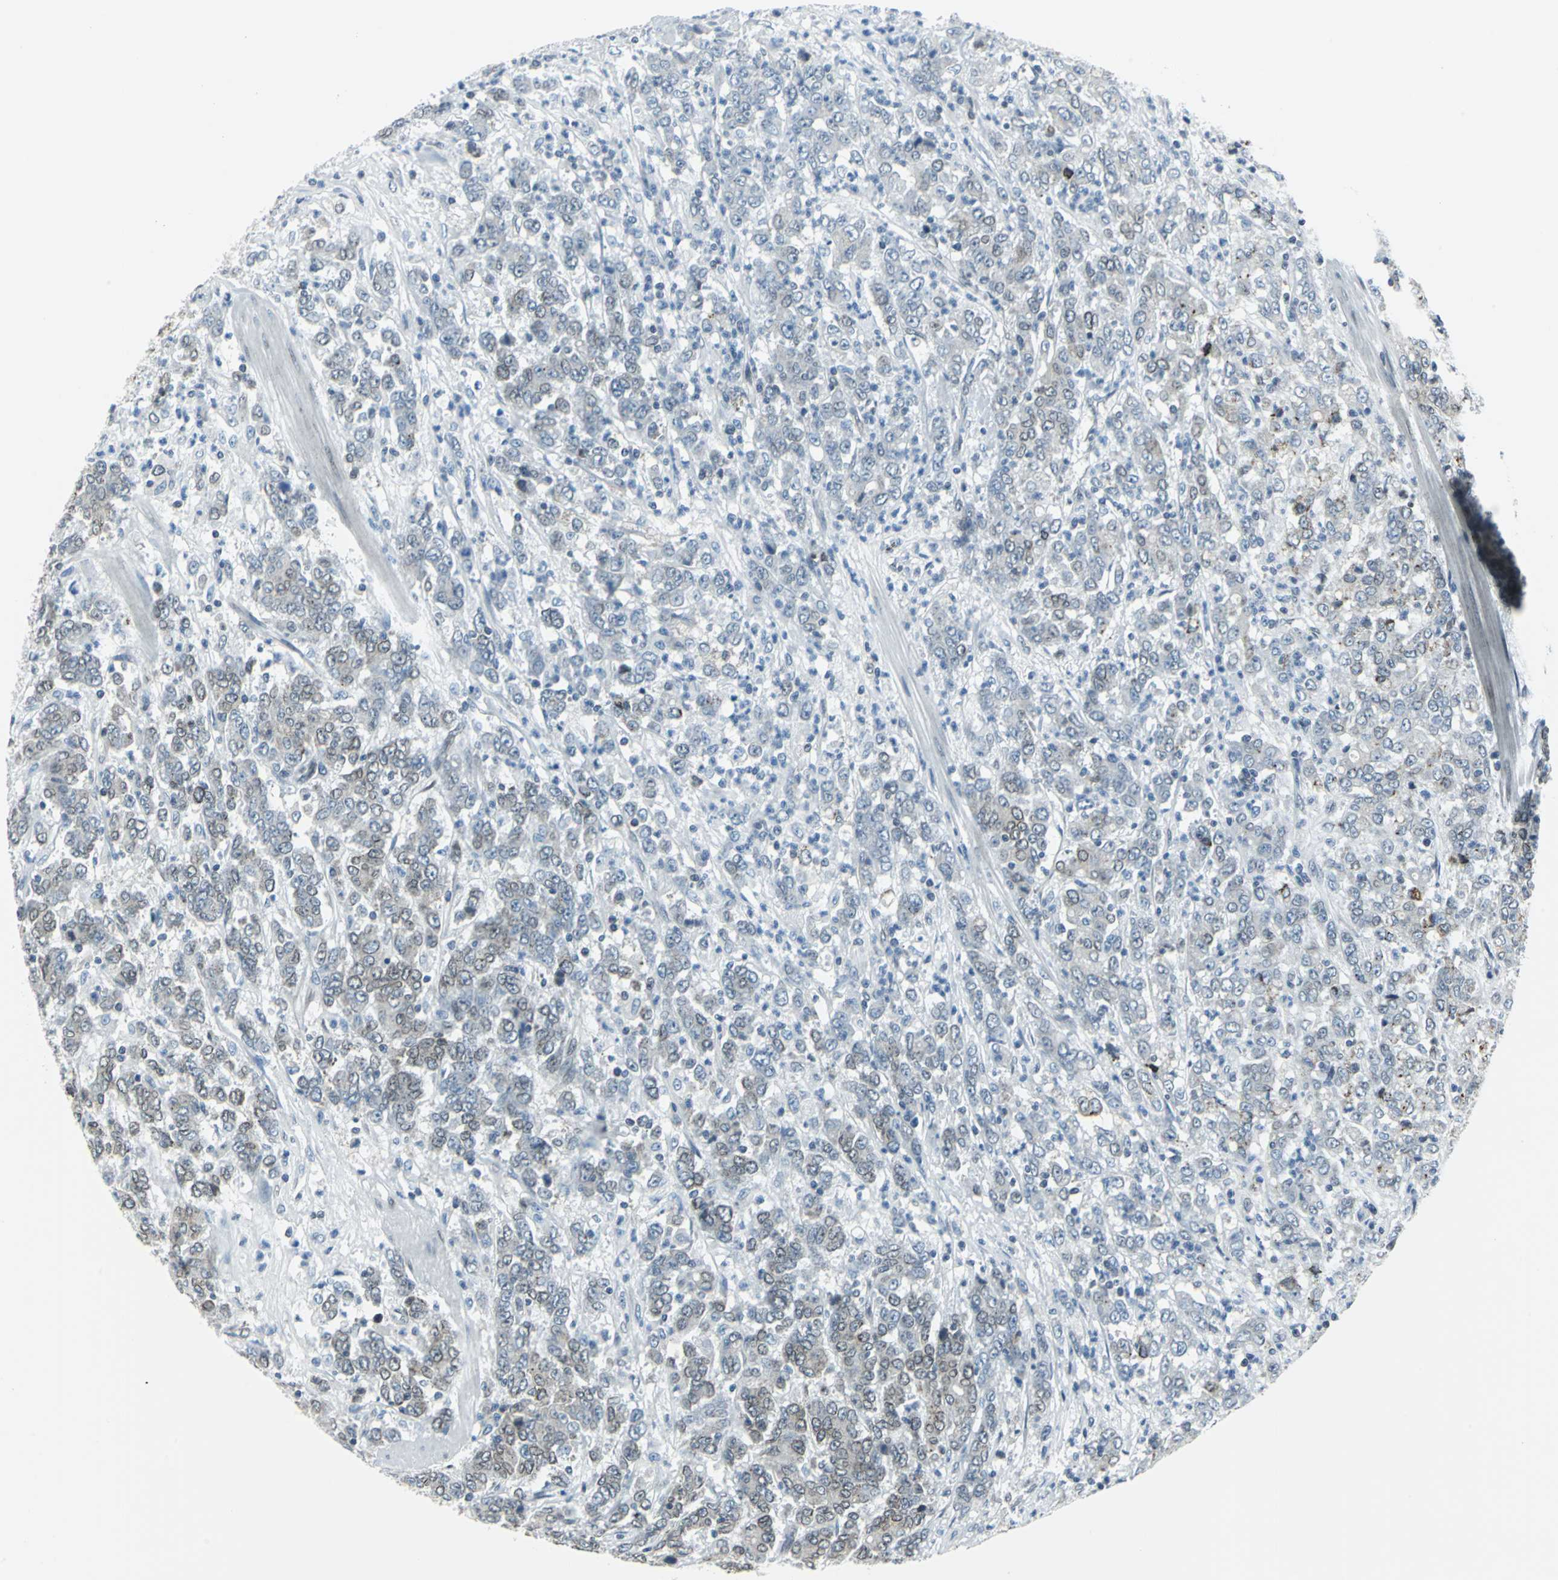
{"staining": {"intensity": "weak", "quantity": "<25%", "location": "cytoplasmic/membranous,nuclear"}, "tissue": "stomach cancer", "cell_type": "Tumor cells", "image_type": "cancer", "snomed": [{"axis": "morphology", "description": "Adenocarcinoma, NOS"}, {"axis": "topography", "description": "Stomach, lower"}], "caption": "High power microscopy micrograph of an immunohistochemistry photomicrograph of stomach cancer (adenocarcinoma), revealing no significant staining in tumor cells. The staining was performed using DAB (3,3'-diaminobenzidine) to visualize the protein expression in brown, while the nuclei were stained in blue with hematoxylin (Magnification: 20x).", "gene": "SNUPN", "patient": {"sex": "female", "age": 71}}